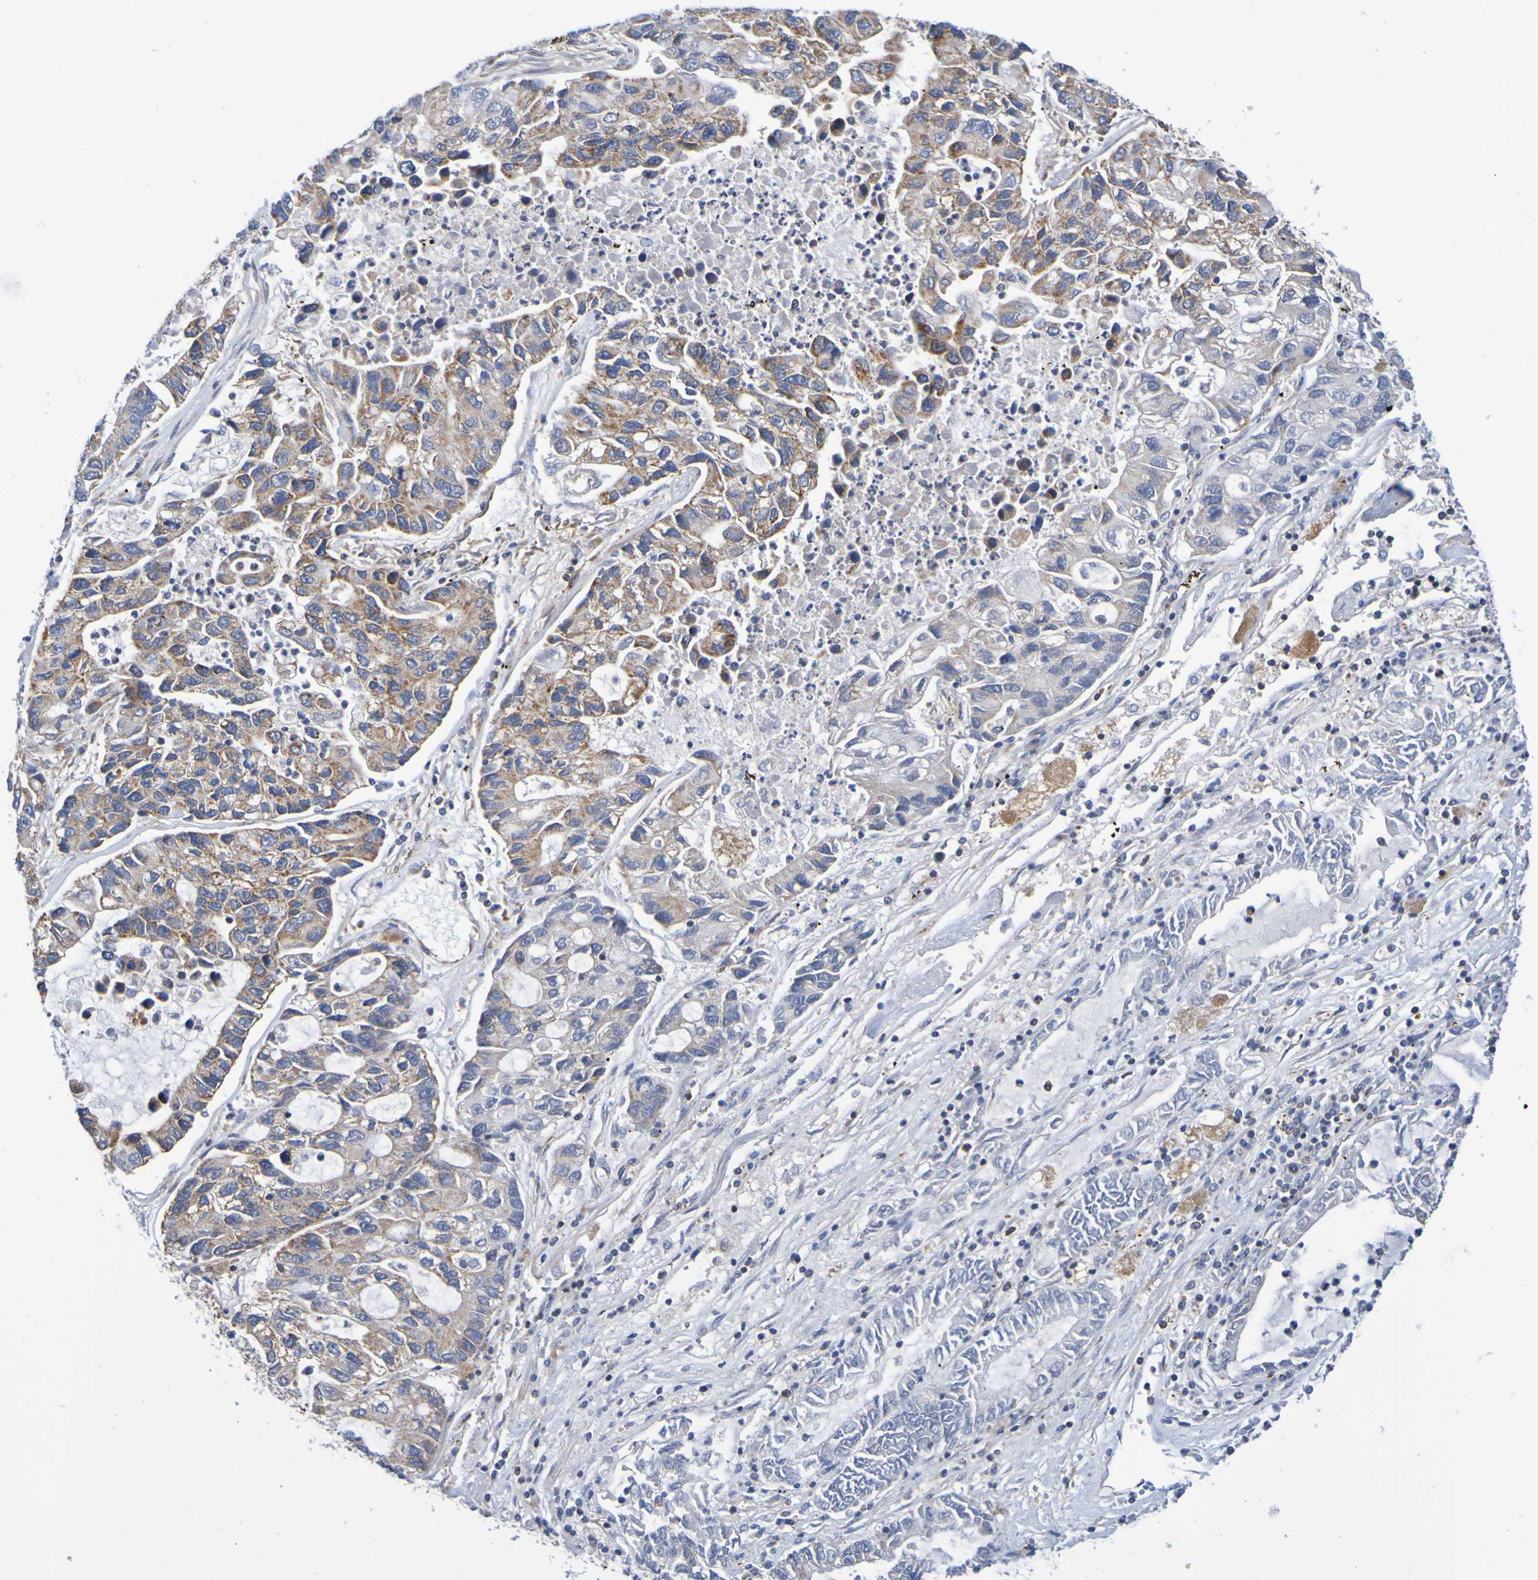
{"staining": {"intensity": "strong", "quantity": "25%-75%", "location": "cytoplasmic/membranous"}, "tissue": "lung cancer", "cell_type": "Tumor cells", "image_type": "cancer", "snomed": [{"axis": "morphology", "description": "Adenocarcinoma, NOS"}, {"axis": "topography", "description": "Lung"}], "caption": "Immunohistochemical staining of lung cancer (adenocarcinoma) reveals high levels of strong cytoplasmic/membranous protein positivity in about 25%-75% of tumor cells.", "gene": "CCDC51", "patient": {"sex": "female", "age": 51}}